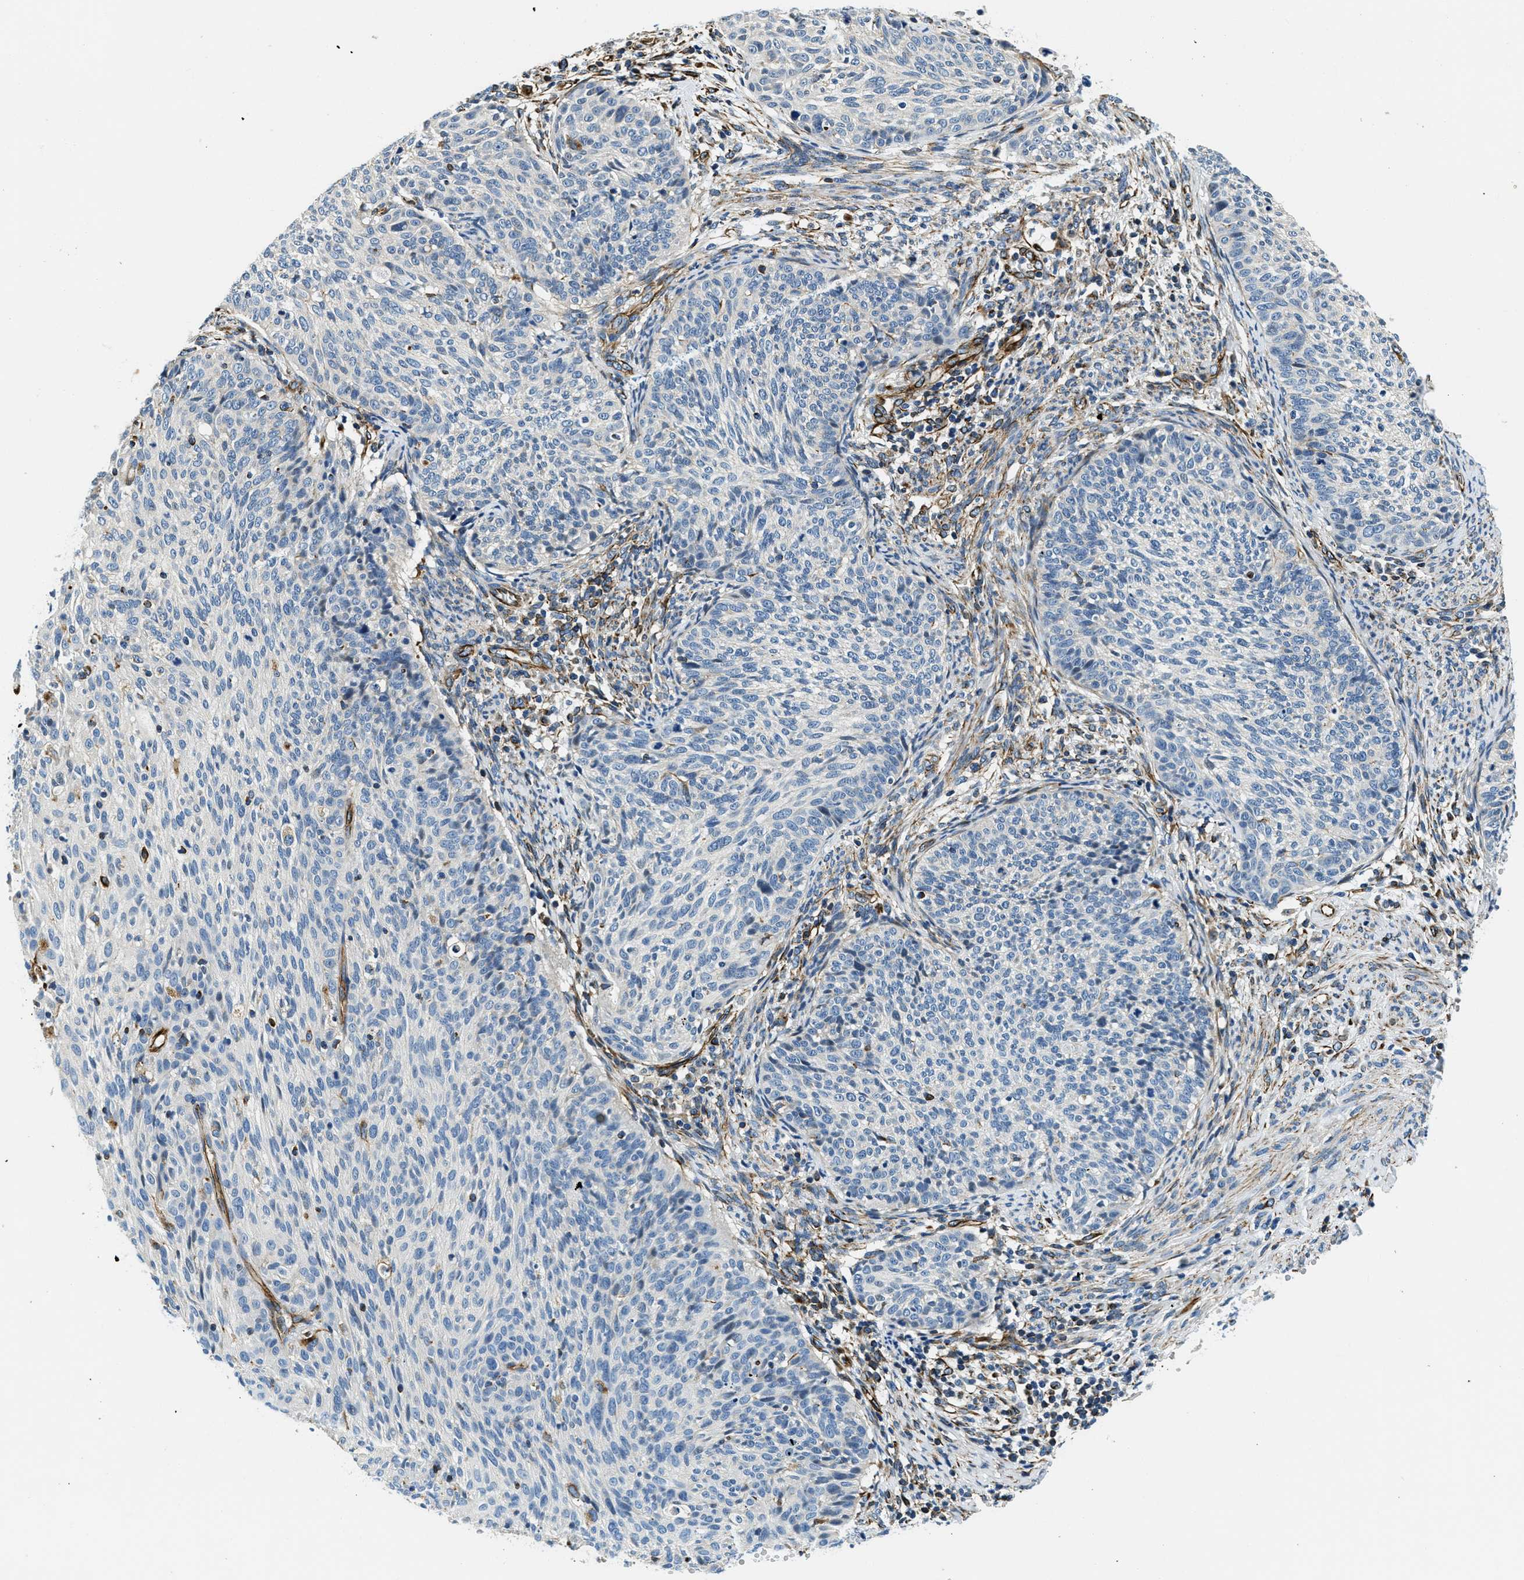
{"staining": {"intensity": "negative", "quantity": "none", "location": "none"}, "tissue": "cervical cancer", "cell_type": "Tumor cells", "image_type": "cancer", "snomed": [{"axis": "morphology", "description": "Squamous cell carcinoma, NOS"}, {"axis": "topography", "description": "Cervix"}], "caption": "IHC of human cervical cancer reveals no positivity in tumor cells. (Brightfield microscopy of DAB immunohistochemistry (IHC) at high magnification).", "gene": "GNS", "patient": {"sex": "female", "age": 70}}